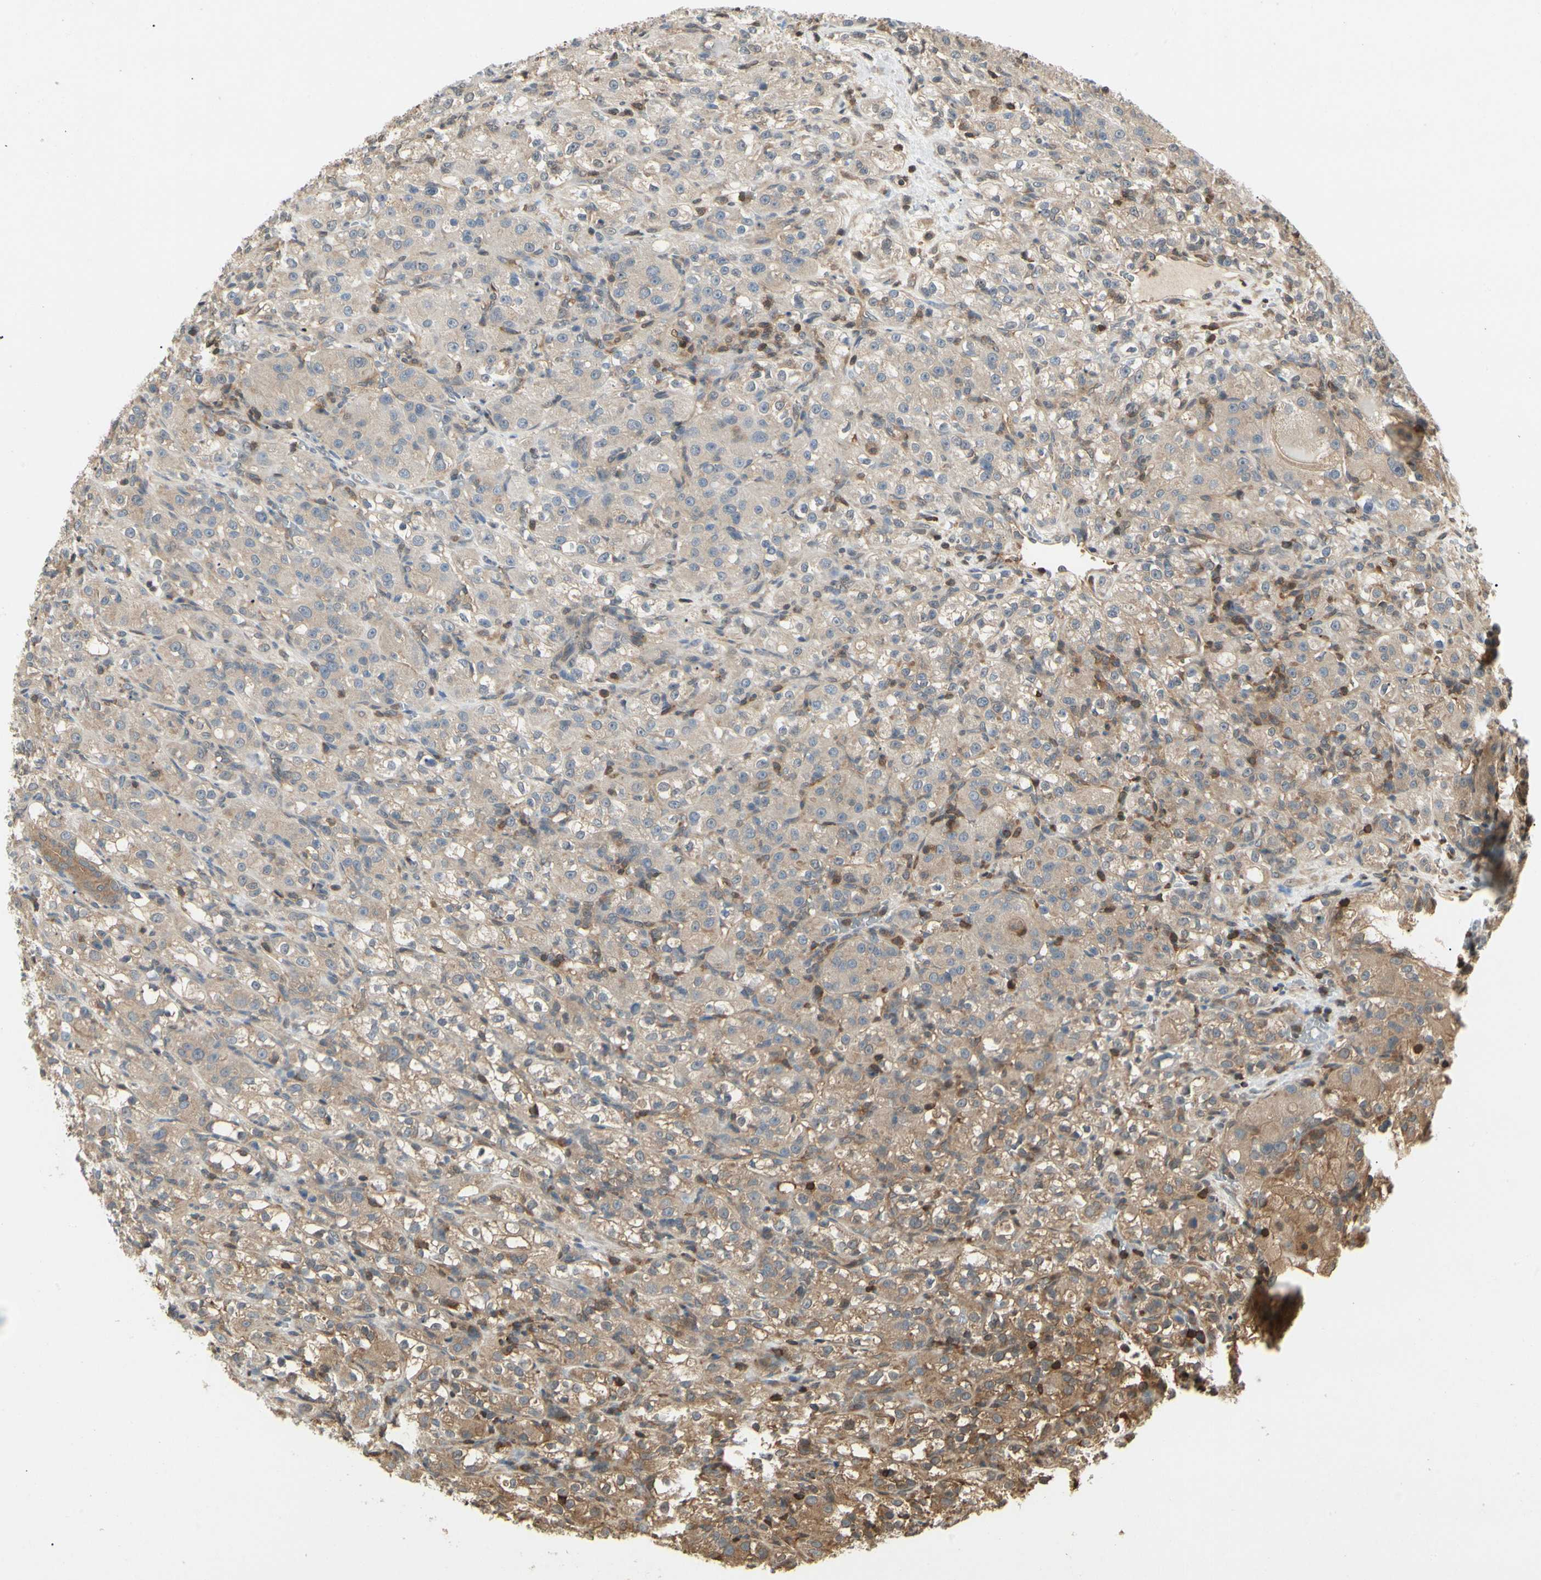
{"staining": {"intensity": "moderate", "quantity": "25%-75%", "location": "cytoplasmic/membranous"}, "tissue": "renal cancer", "cell_type": "Tumor cells", "image_type": "cancer", "snomed": [{"axis": "morphology", "description": "Normal tissue, NOS"}, {"axis": "morphology", "description": "Adenocarcinoma, NOS"}, {"axis": "topography", "description": "Kidney"}], "caption": "The histopathology image exhibits immunohistochemical staining of renal adenocarcinoma. There is moderate cytoplasmic/membranous positivity is identified in about 25%-75% of tumor cells.", "gene": "YWHAQ", "patient": {"sex": "male", "age": 61}}